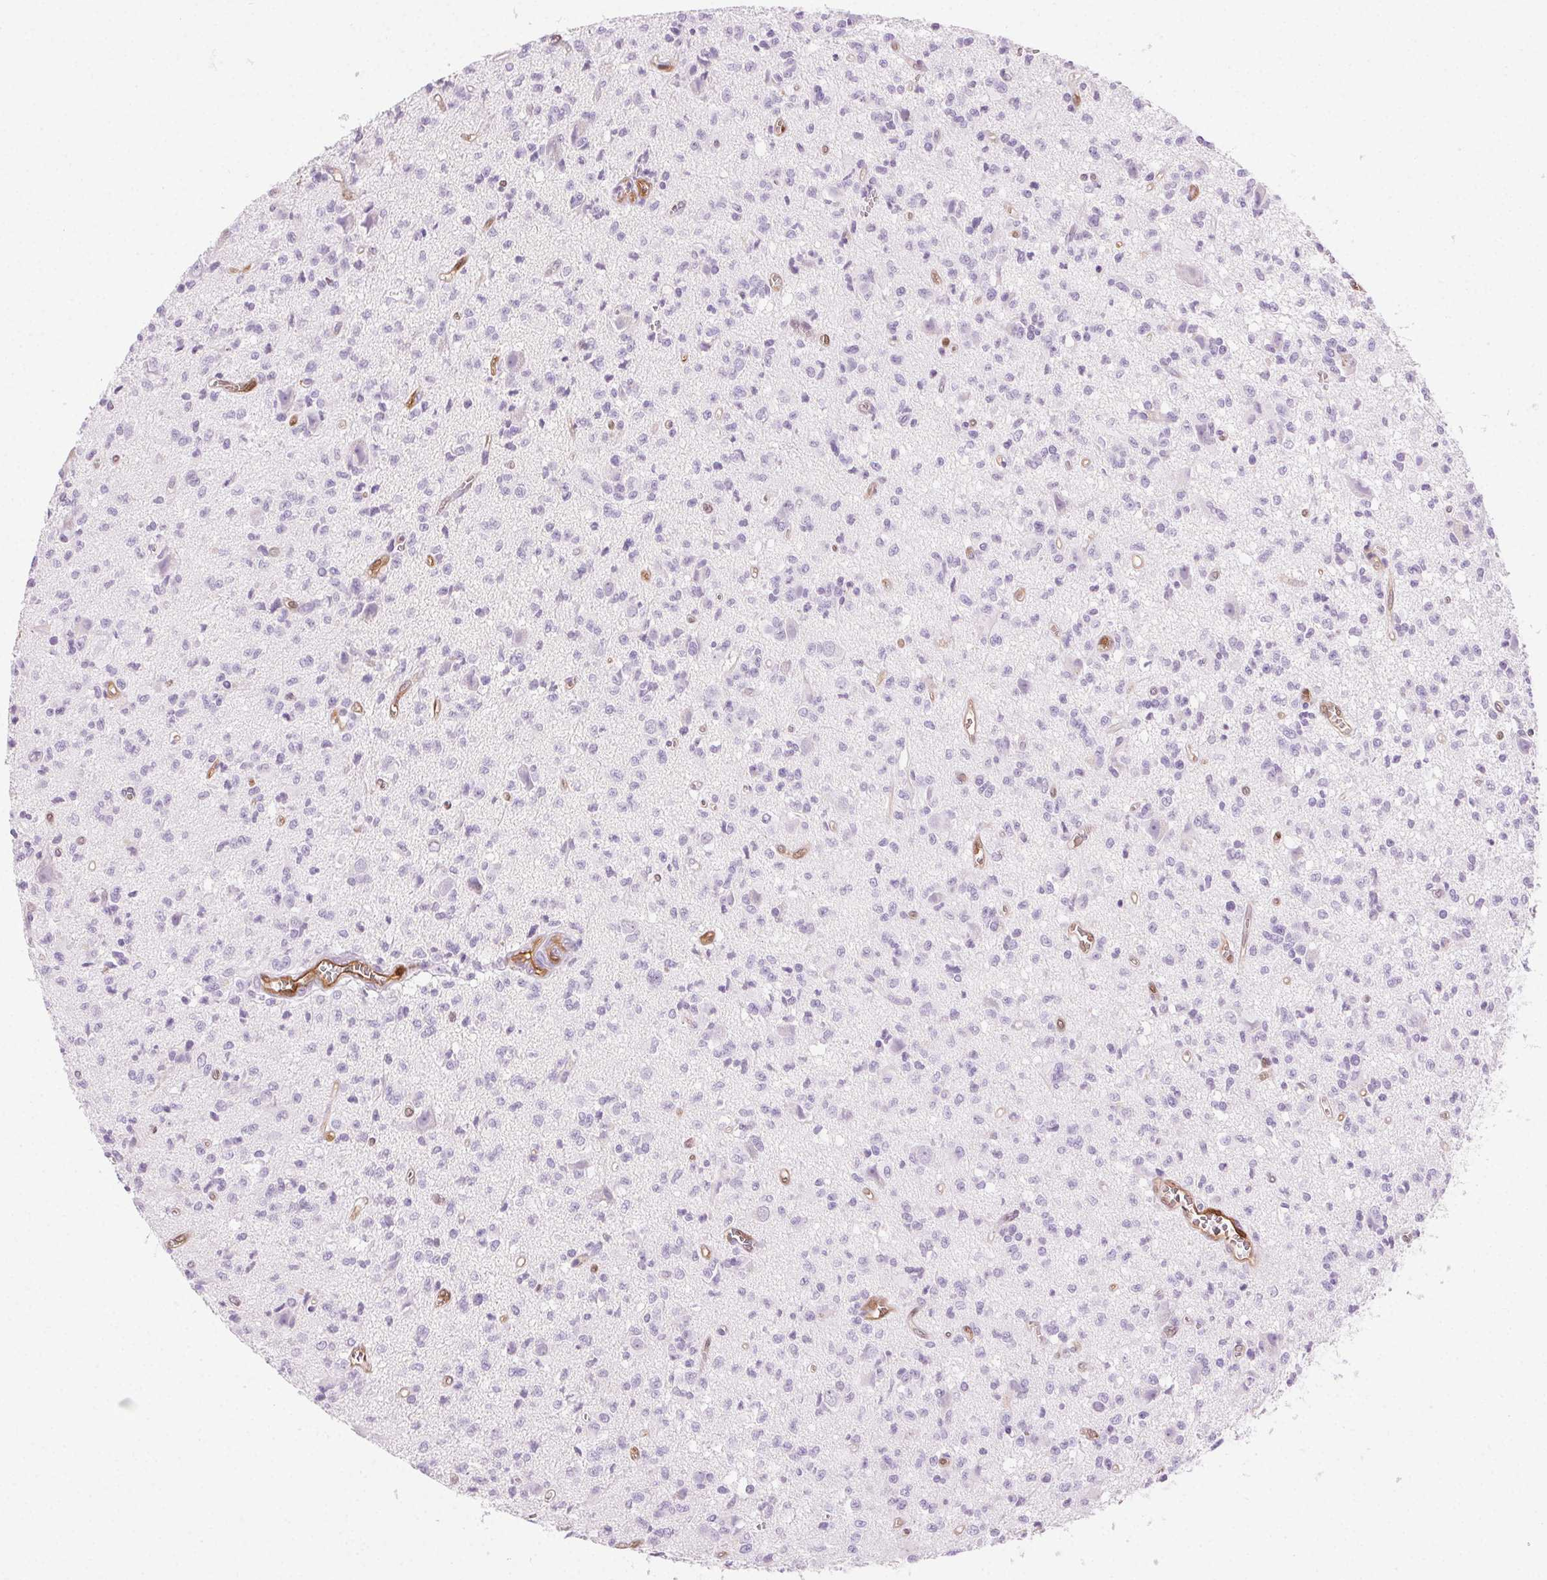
{"staining": {"intensity": "negative", "quantity": "none", "location": "none"}, "tissue": "glioma", "cell_type": "Tumor cells", "image_type": "cancer", "snomed": [{"axis": "morphology", "description": "Glioma, malignant, Low grade"}, {"axis": "topography", "description": "Brain"}], "caption": "The immunohistochemistry (IHC) histopathology image has no significant positivity in tumor cells of glioma tissue.", "gene": "TMEM45A", "patient": {"sex": "male", "age": 64}}